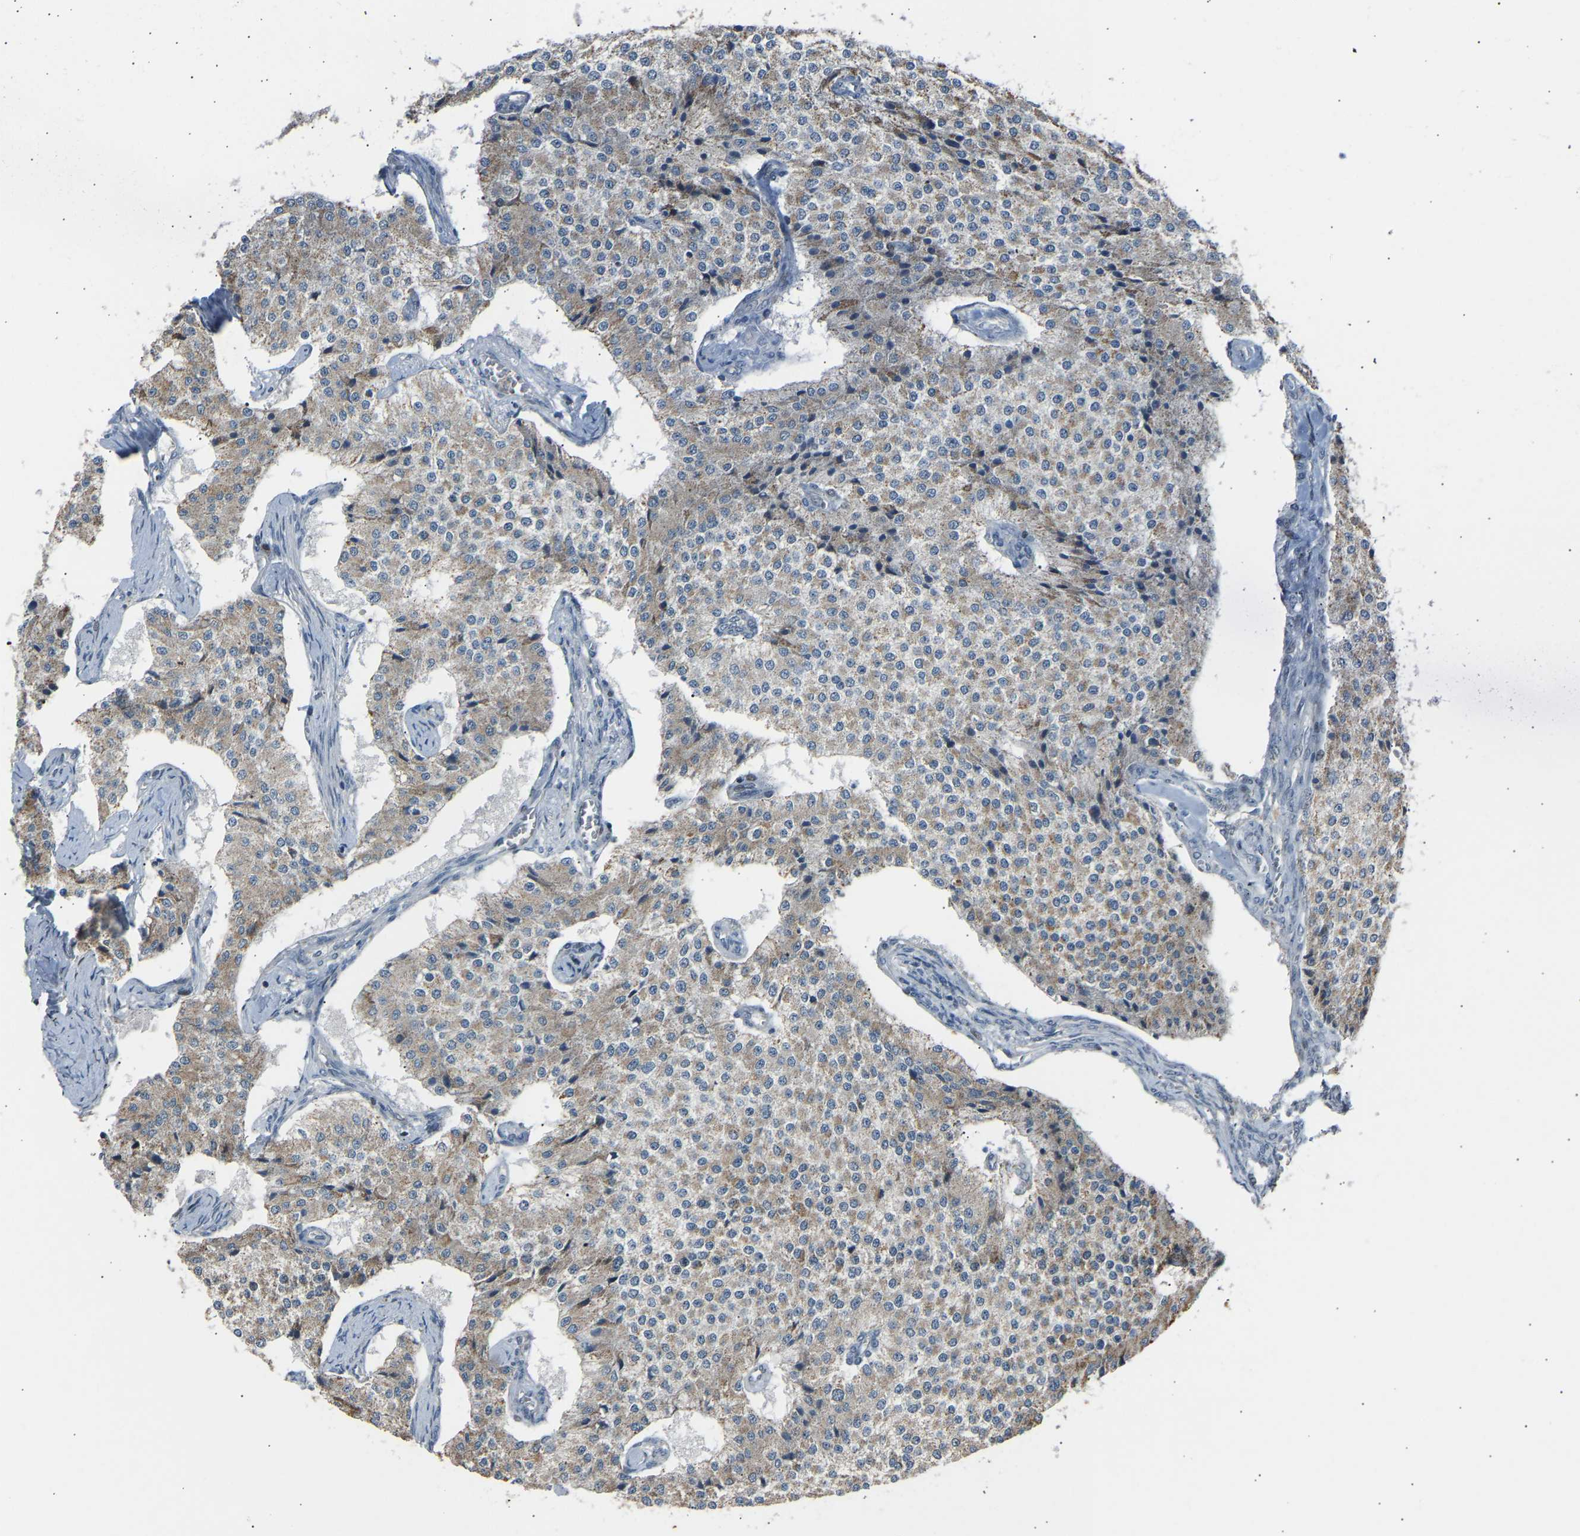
{"staining": {"intensity": "weak", "quantity": "<25%", "location": "cytoplasmic/membranous"}, "tissue": "carcinoid", "cell_type": "Tumor cells", "image_type": "cancer", "snomed": [{"axis": "morphology", "description": "Carcinoid, malignant, NOS"}, {"axis": "topography", "description": "Colon"}], "caption": "This is a photomicrograph of immunohistochemistry (IHC) staining of carcinoid, which shows no staining in tumor cells.", "gene": "VPS41", "patient": {"sex": "female", "age": 52}}